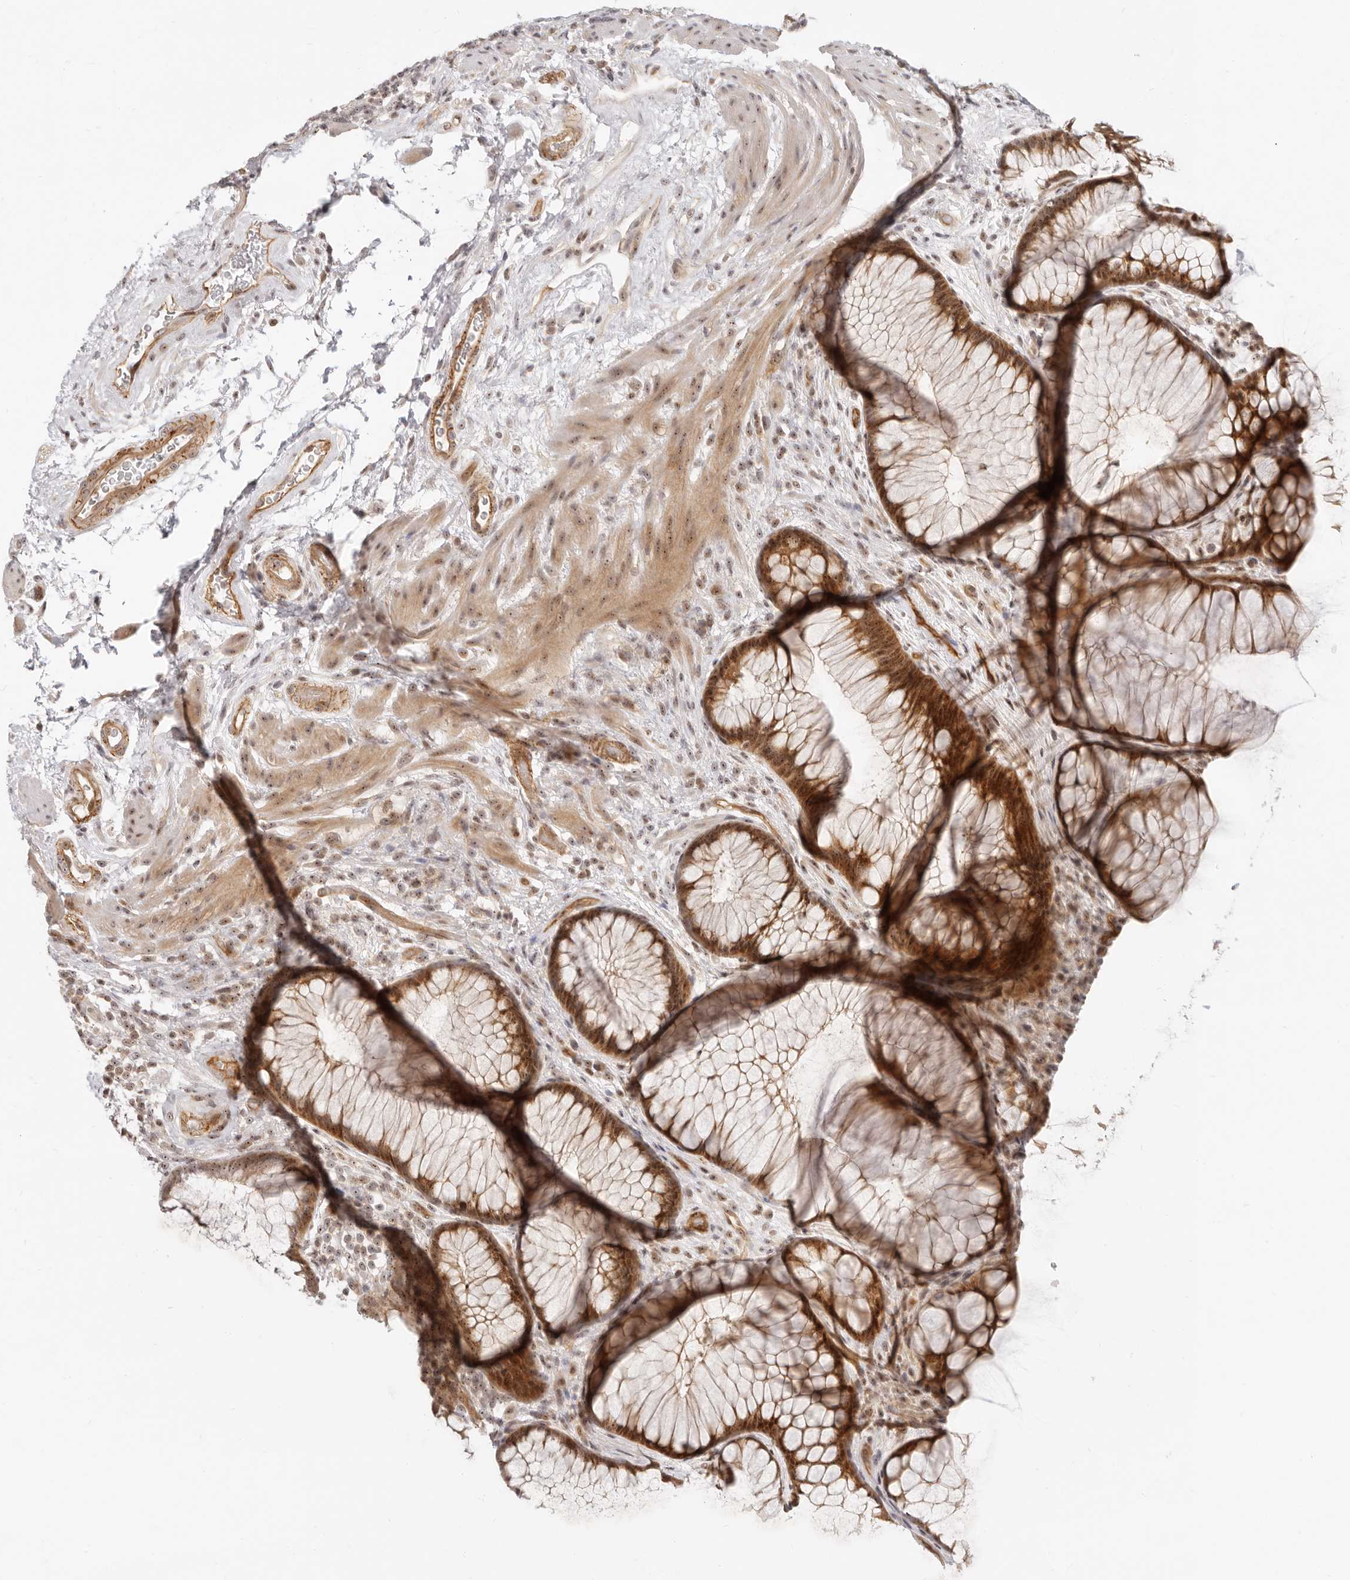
{"staining": {"intensity": "moderate", "quantity": ">75%", "location": "cytoplasmic/membranous,nuclear"}, "tissue": "rectum", "cell_type": "Glandular cells", "image_type": "normal", "snomed": [{"axis": "morphology", "description": "Normal tissue, NOS"}, {"axis": "topography", "description": "Rectum"}], "caption": "An IHC histopathology image of unremarkable tissue is shown. Protein staining in brown highlights moderate cytoplasmic/membranous,nuclear positivity in rectum within glandular cells.", "gene": "BAP1", "patient": {"sex": "male", "age": 51}}